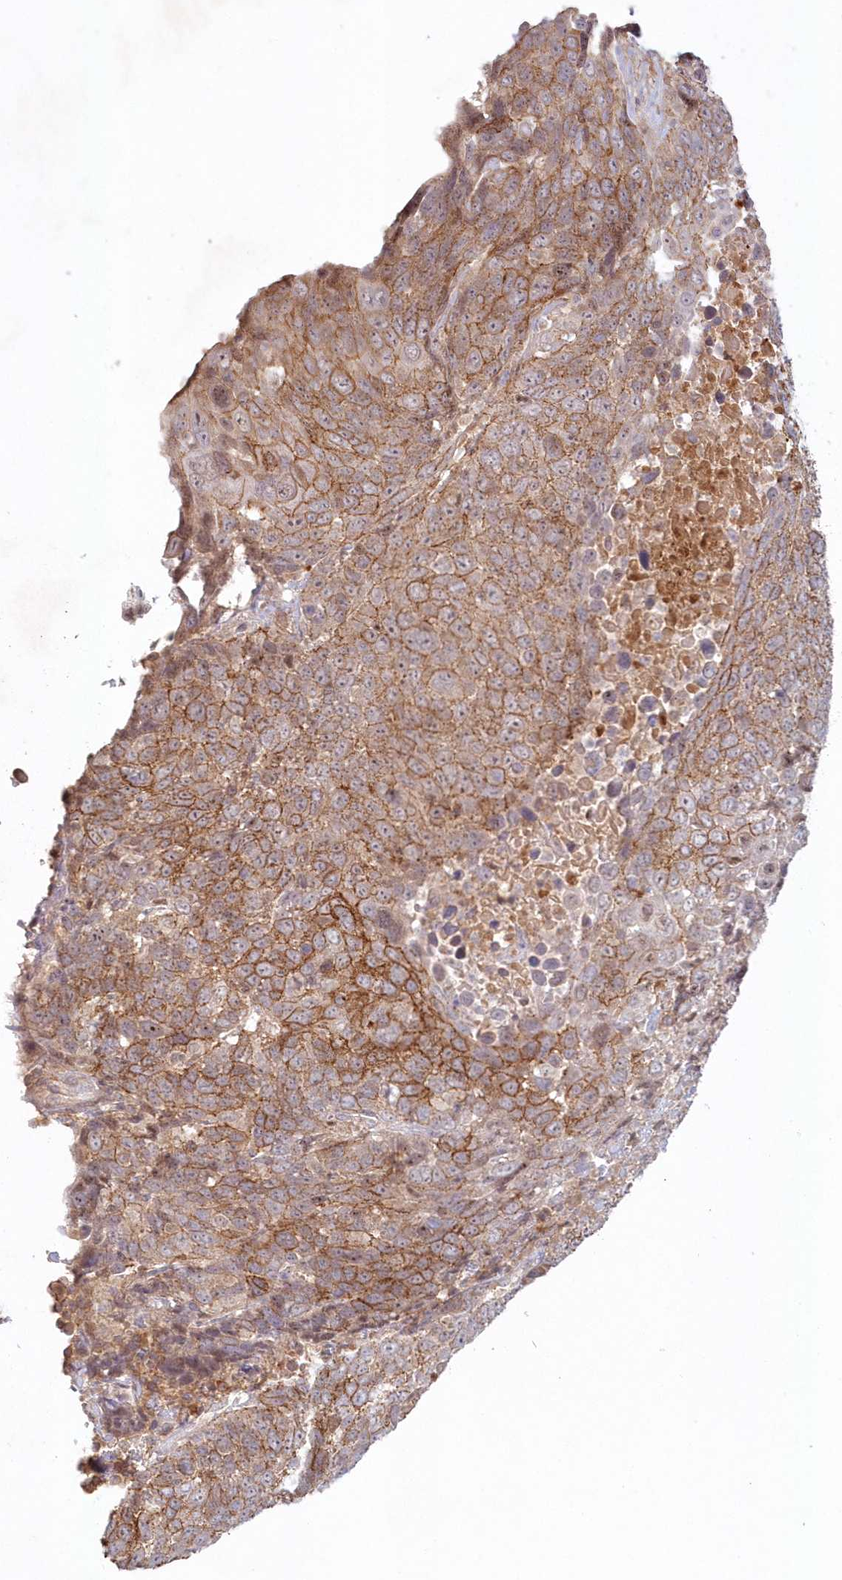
{"staining": {"intensity": "moderate", "quantity": ">75%", "location": "cytoplasmic/membranous"}, "tissue": "lung cancer", "cell_type": "Tumor cells", "image_type": "cancer", "snomed": [{"axis": "morphology", "description": "Squamous cell carcinoma, NOS"}, {"axis": "topography", "description": "Lung"}], "caption": "Brown immunohistochemical staining in human lung squamous cell carcinoma shows moderate cytoplasmic/membranous staining in approximately >75% of tumor cells.", "gene": "TOGARAM2", "patient": {"sex": "male", "age": 66}}